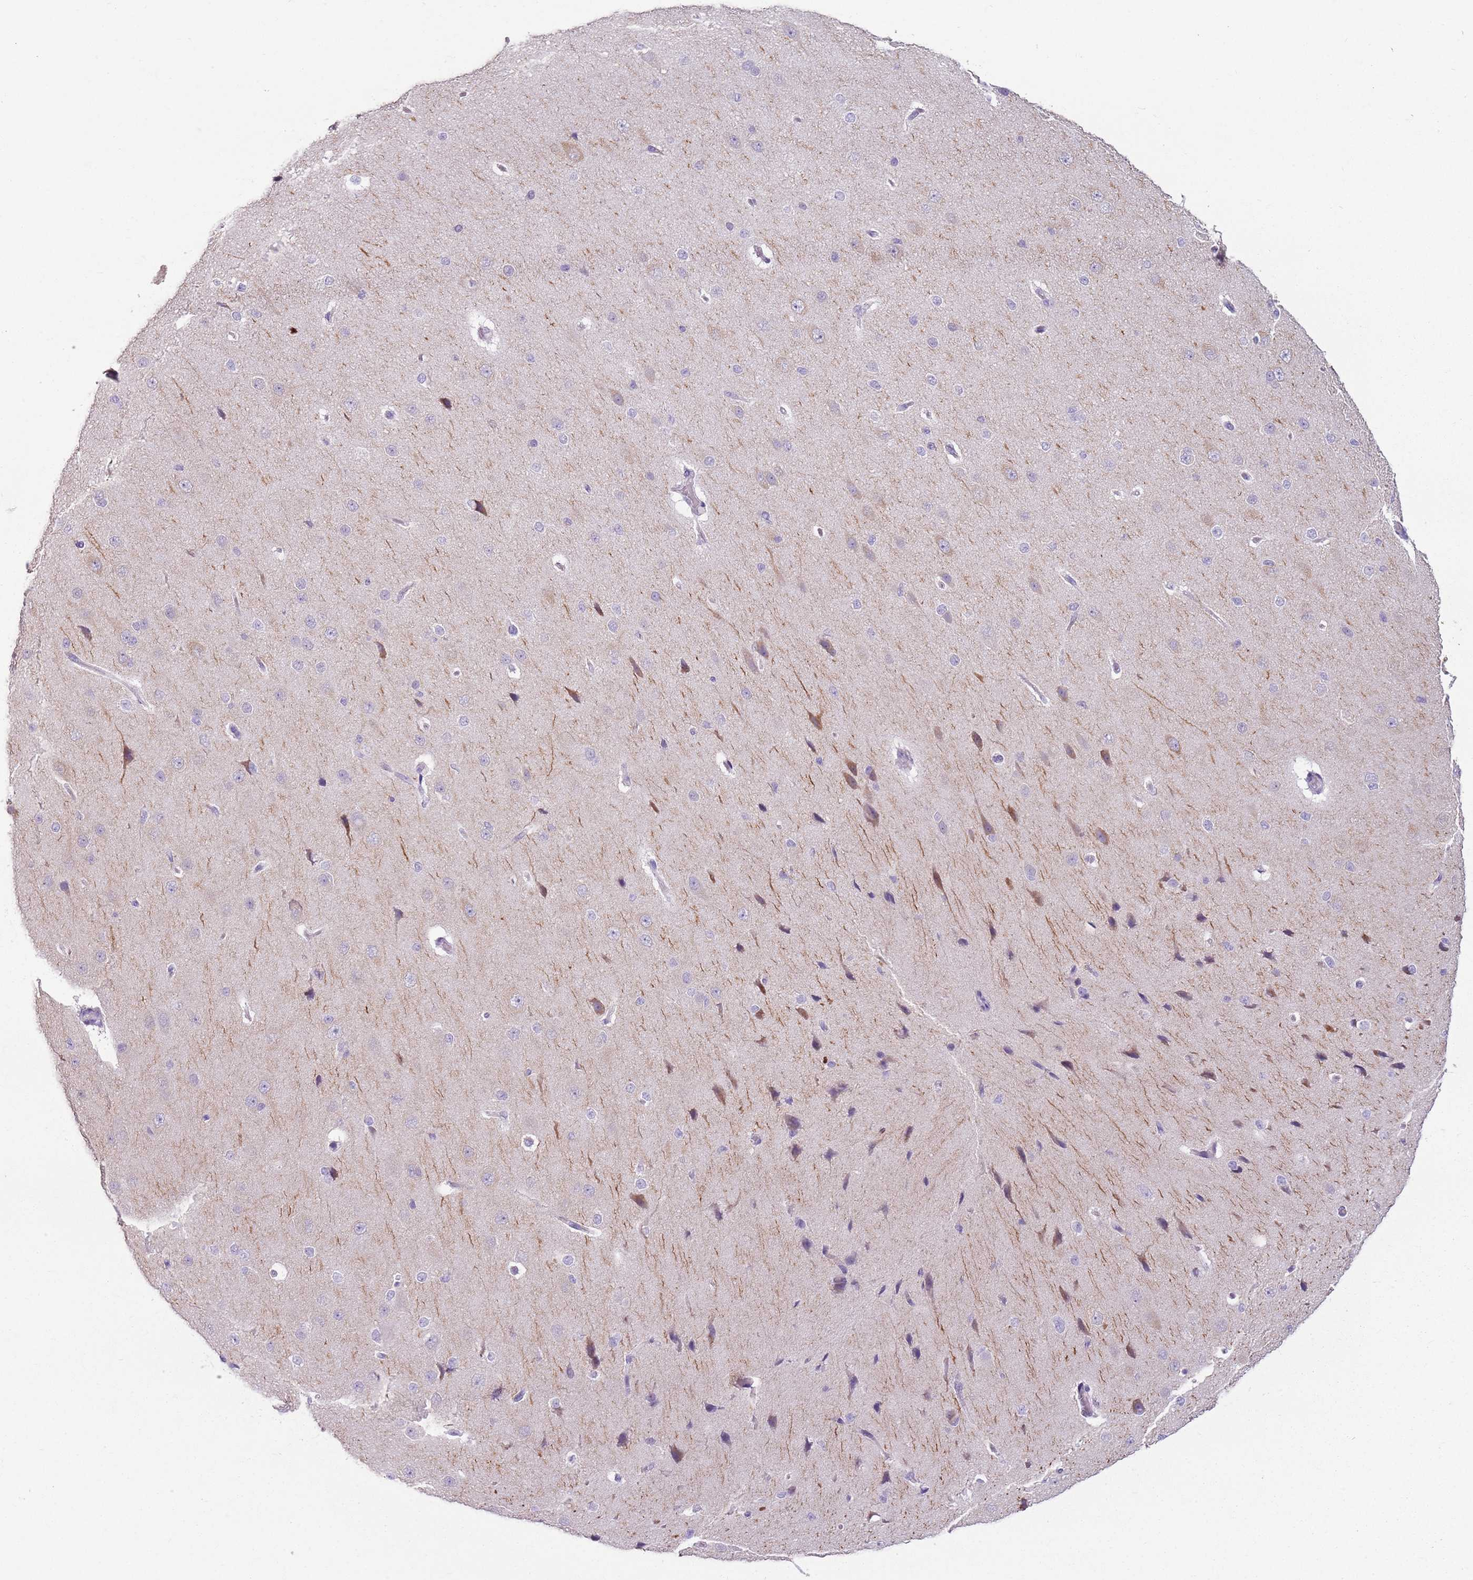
{"staining": {"intensity": "negative", "quantity": "none", "location": "none"}, "tissue": "cerebral cortex", "cell_type": "Endothelial cells", "image_type": "normal", "snomed": [{"axis": "morphology", "description": "Normal tissue, NOS"}, {"axis": "morphology", "description": "Developmental malformation"}, {"axis": "topography", "description": "Cerebral cortex"}], "caption": "This is a micrograph of immunohistochemistry (IHC) staining of benign cerebral cortex, which shows no expression in endothelial cells.", "gene": "CELF6", "patient": {"sex": "female", "age": 30}}